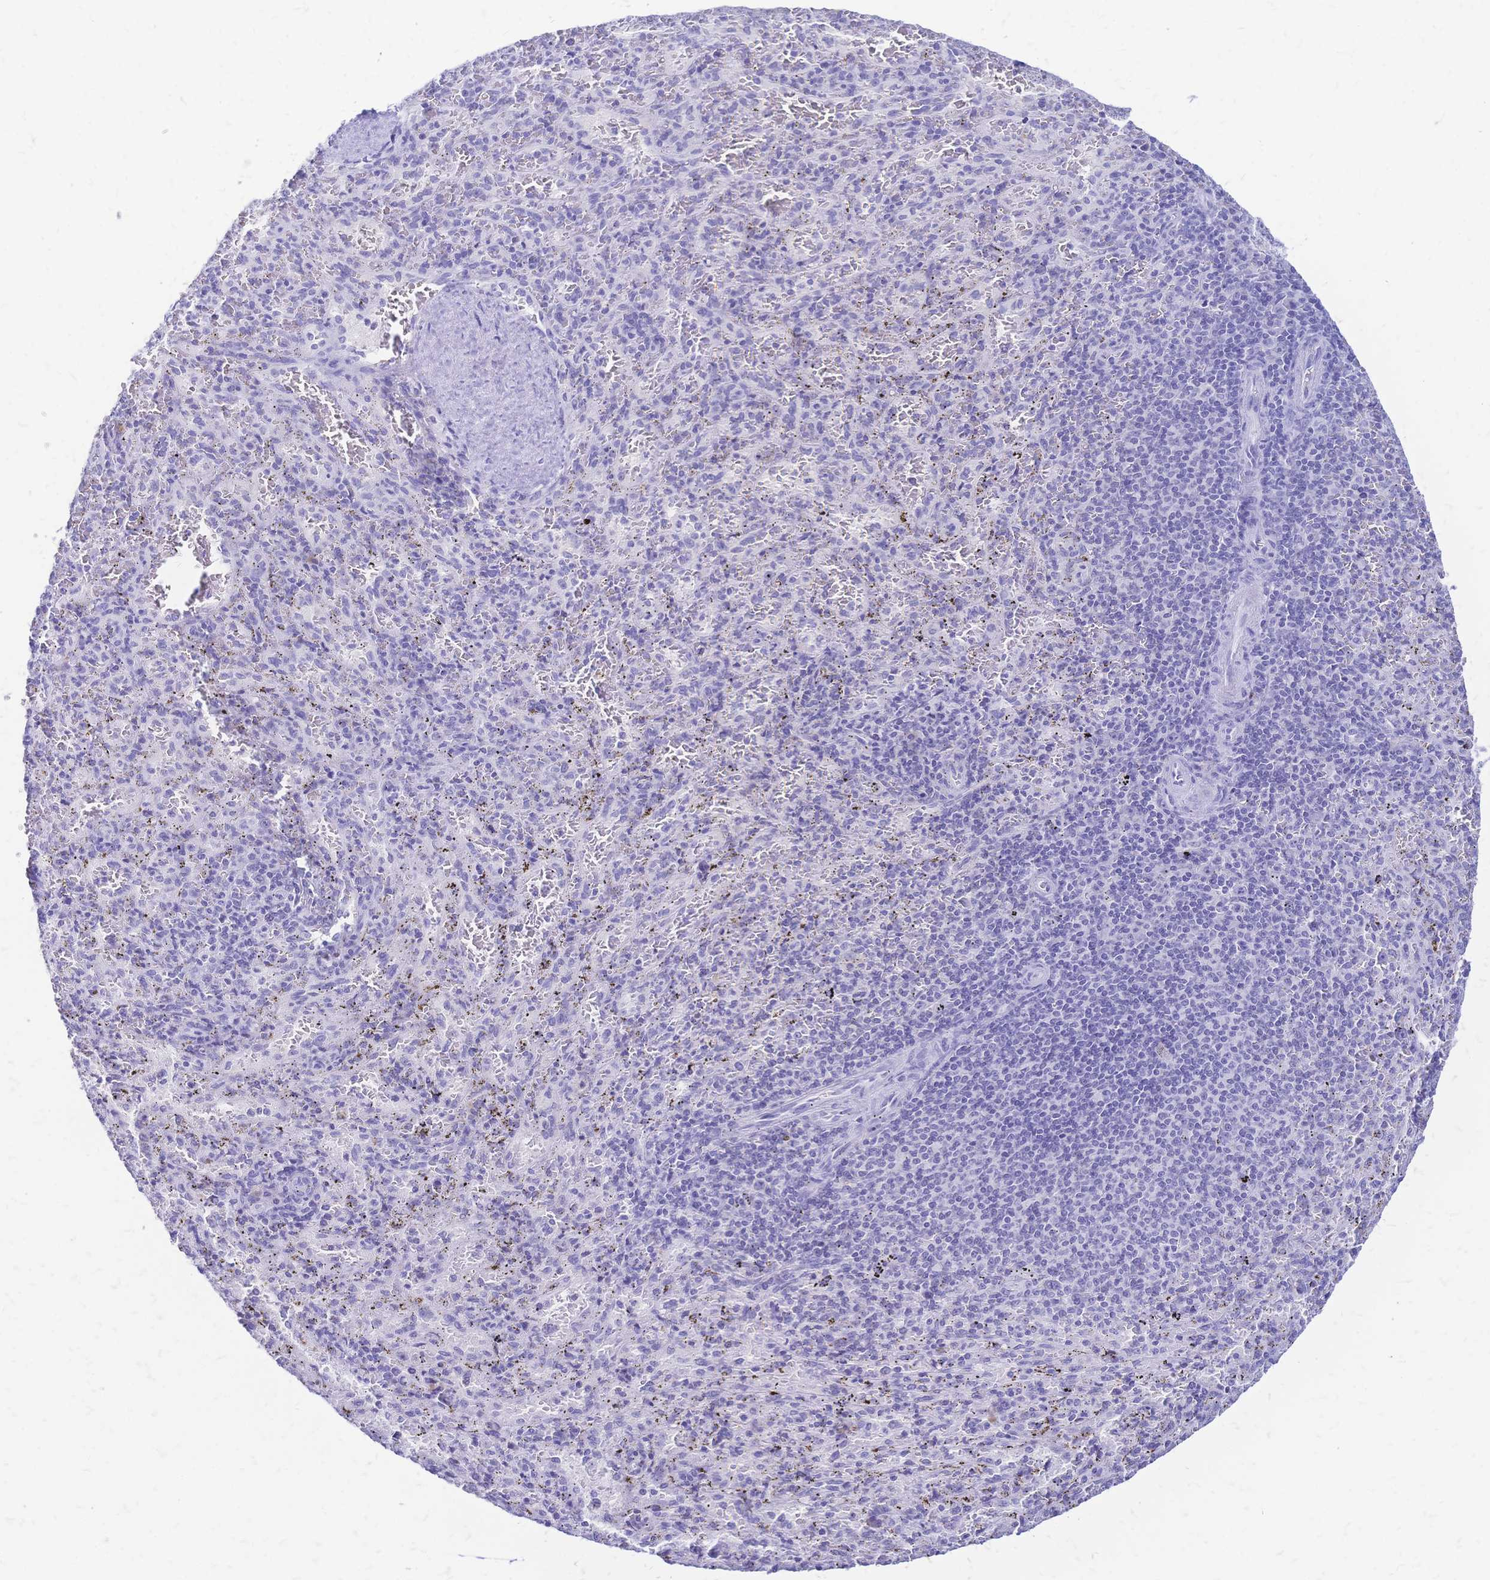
{"staining": {"intensity": "negative", "quantity": "none", "location": "none"}, "tissue": "spleen", "cell_type": "Cells in red pulp", "image_type": "normal", "snomed": [{"axis": "morphology", "description": "Normal tissue, NOS"}, {"axis": "topography", "description": "Spleen"}], "caption": "The histopathology image reveals no significant positivity in cells in red pulp of spleen.", "gene": "FA2H", "patient": {"sex": "male", "age": 57}}